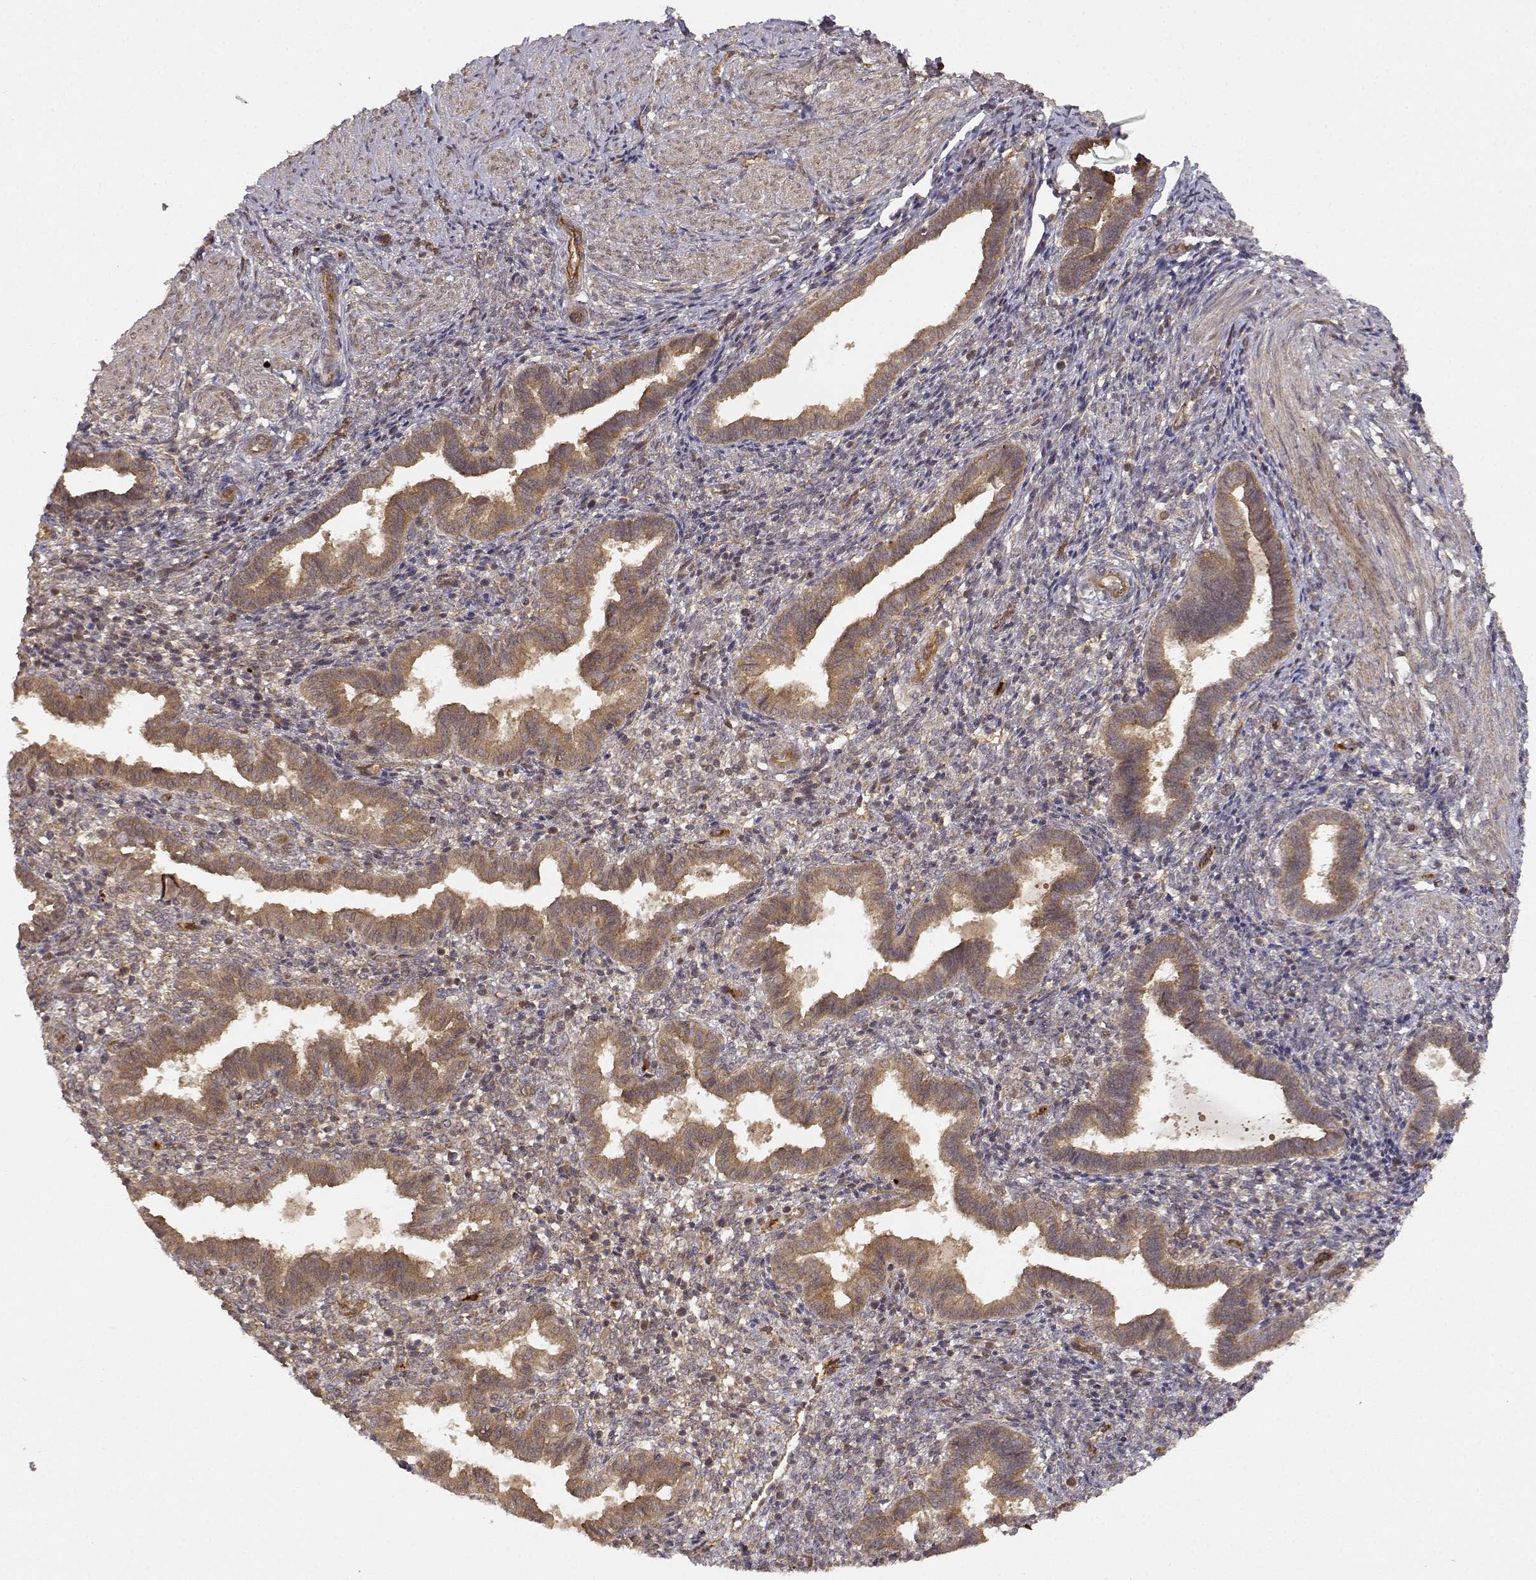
{"staining": {"intensity": "moderate", "quantity": ">75%", "location": "cytoplasmic/membranous"}, "tissue": "endometrium", "cell_type": "Cells in endometrial stroma", "image_type": "normal", "snomed": [{"axis": "morphology", "description": "Normal tissue, NOS"}, {"axis": "topography", "description": "Endometrium"}], "caption": "Cells in endometrial stroma demonstrate medium levels of moderate cytoplasmic/membranous staining in about >75% of cells in benign endometrium.", "gene": "CDK5RAP2", "patient": {"sex": "female", "age": 37}}